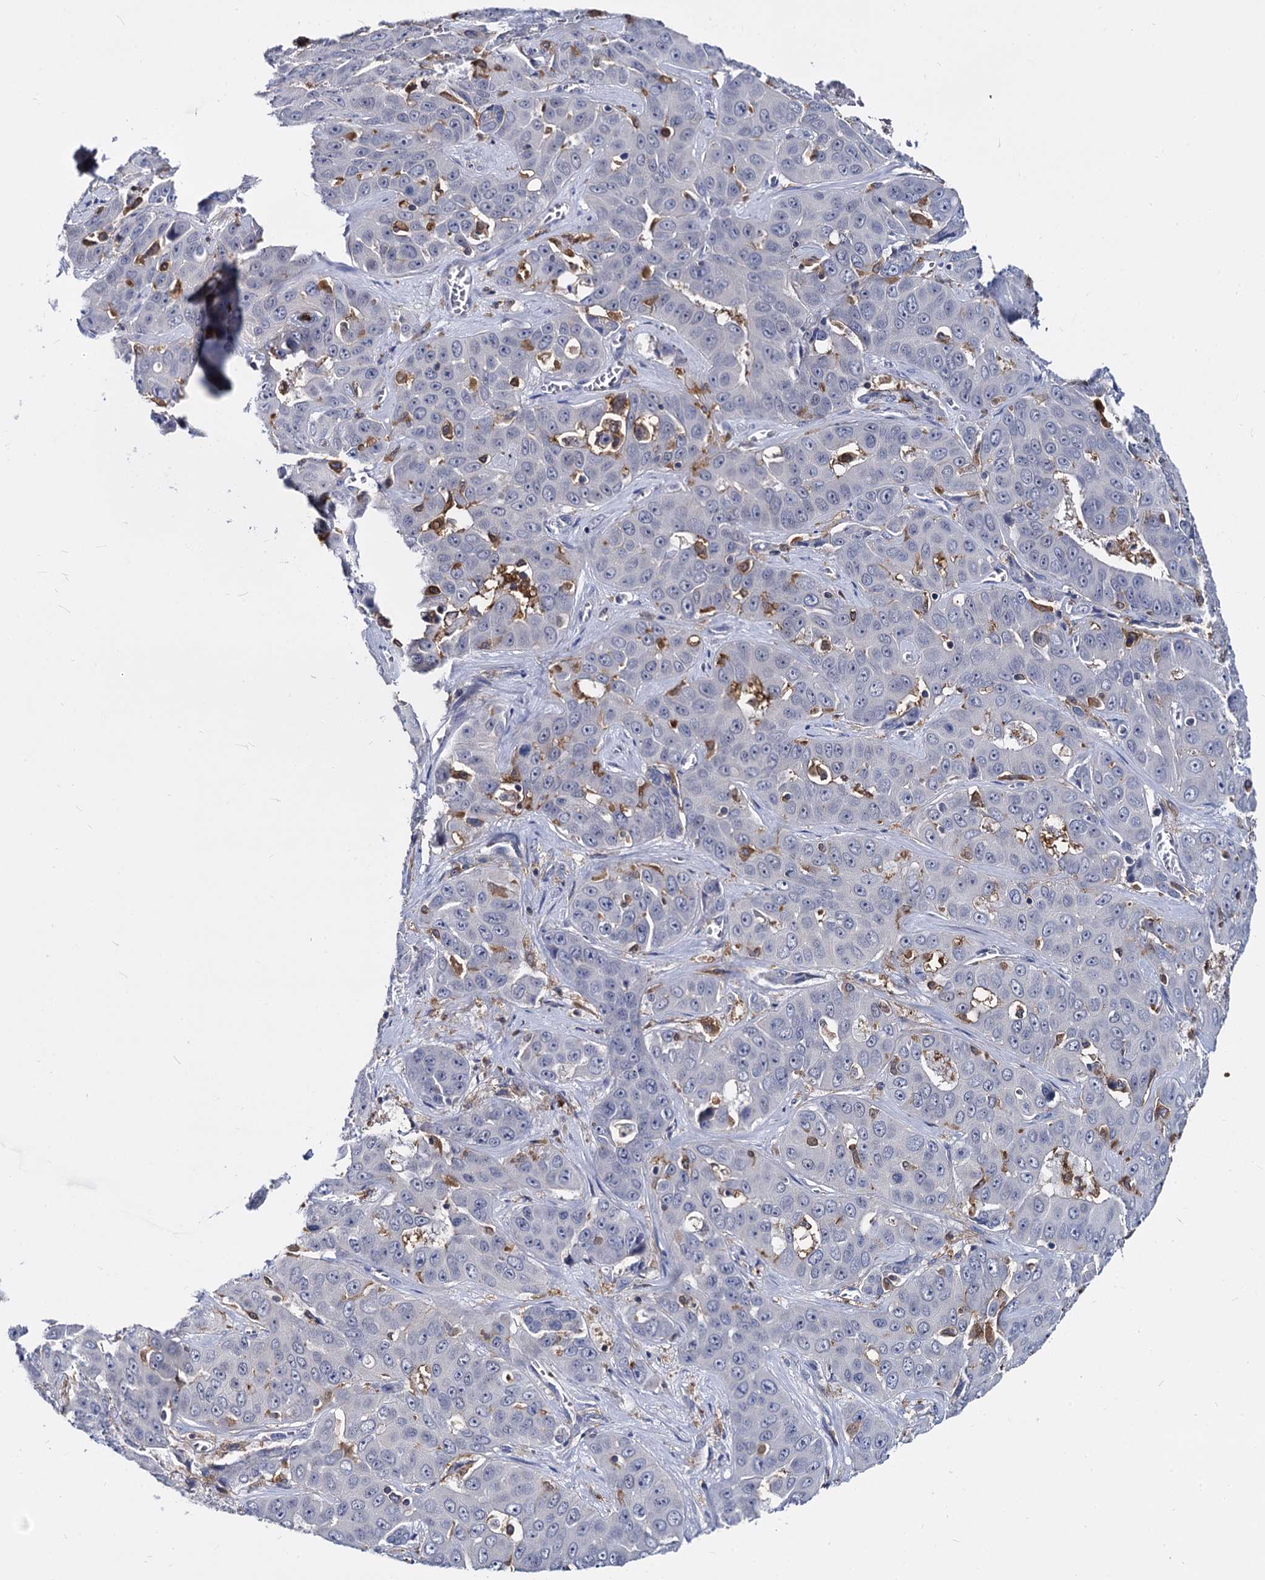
{"staining": {"intensity": "negative", "quantity": "none", "location": "none"}, "tissue": "liver cancer", "cell_type": "Tumor cells", "image_type": "cancer", "snomed": [{"axis": "morphology", "description": "Cholangiocarcinoma"}, {"axis": "topography", "description": "Liver"}], "caption": "An immunohistochemistry photomicrograph of cholangiocarcinoma (liver) is shown. There is no staining in tumor cells of cholangiocarcinoma (liver).", "gene": "RHOG", "patient": {"sex": "female", "age": 52}}